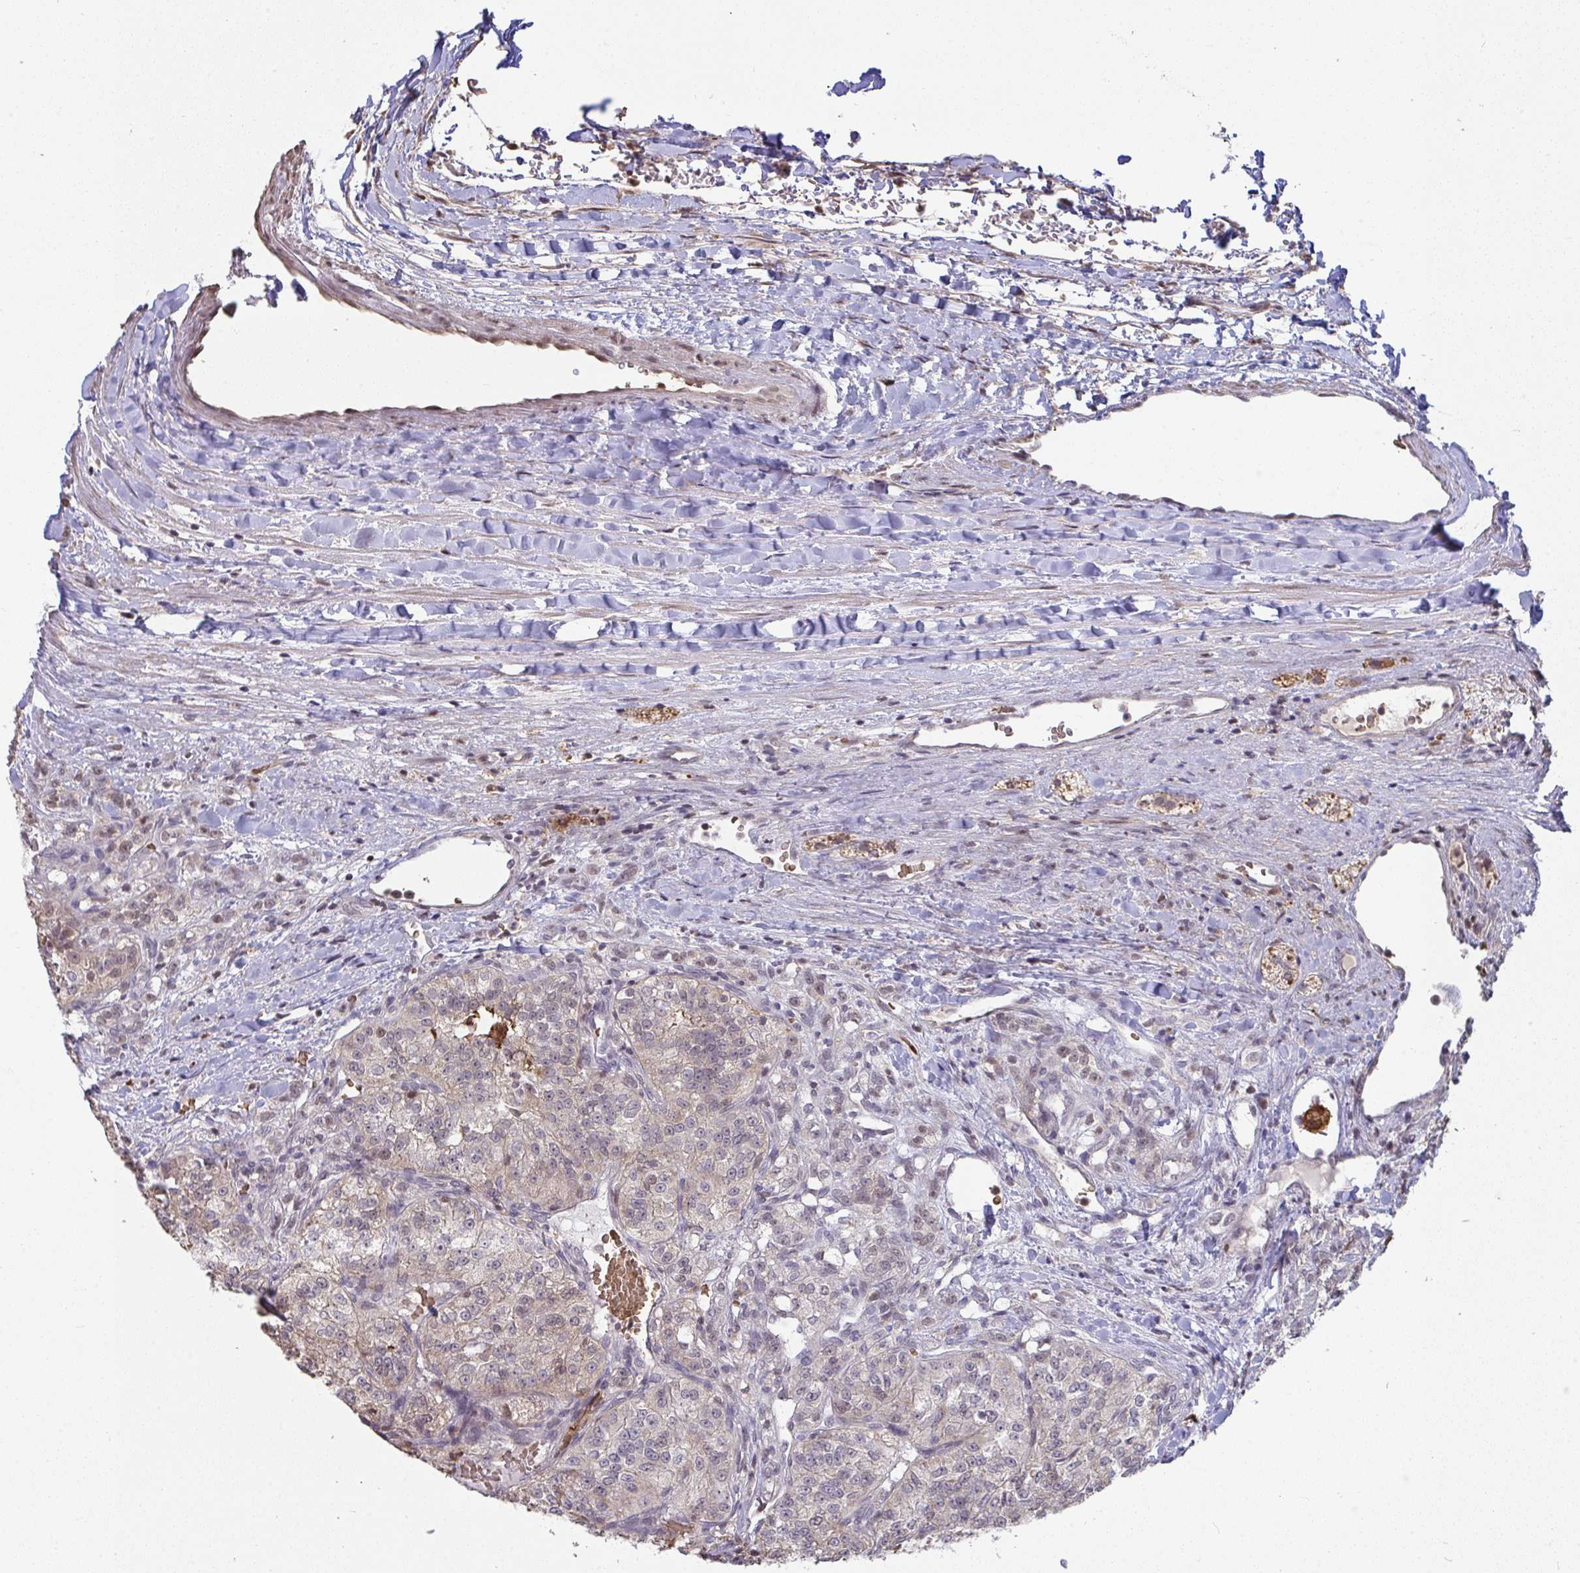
{"staining": {"intensity": "weak", "quantity": ">75%", "location": "cytoplasmic/membranous"}, "tissue": "renal cancer", "cell_type": "Tumor cells", "image_type": "cancer", "snomed": [{"axis": "morphology", "description": "Adenocarcinoma, NOS"}, {"axis": "topography", "description": "Kidney"}], "caption": "Renal adenocarcinoma was stained to show a protein in brown. There is low levels of weak cytoplasmic/membranous staining in about >75% of tumor cells. (DAB (3,3'-diaminobenzidine) IHC, brown staining for protein, blue staining for nuclei).", "gene": "SAP30", "patient": {"sex": "female", "age": 63}}